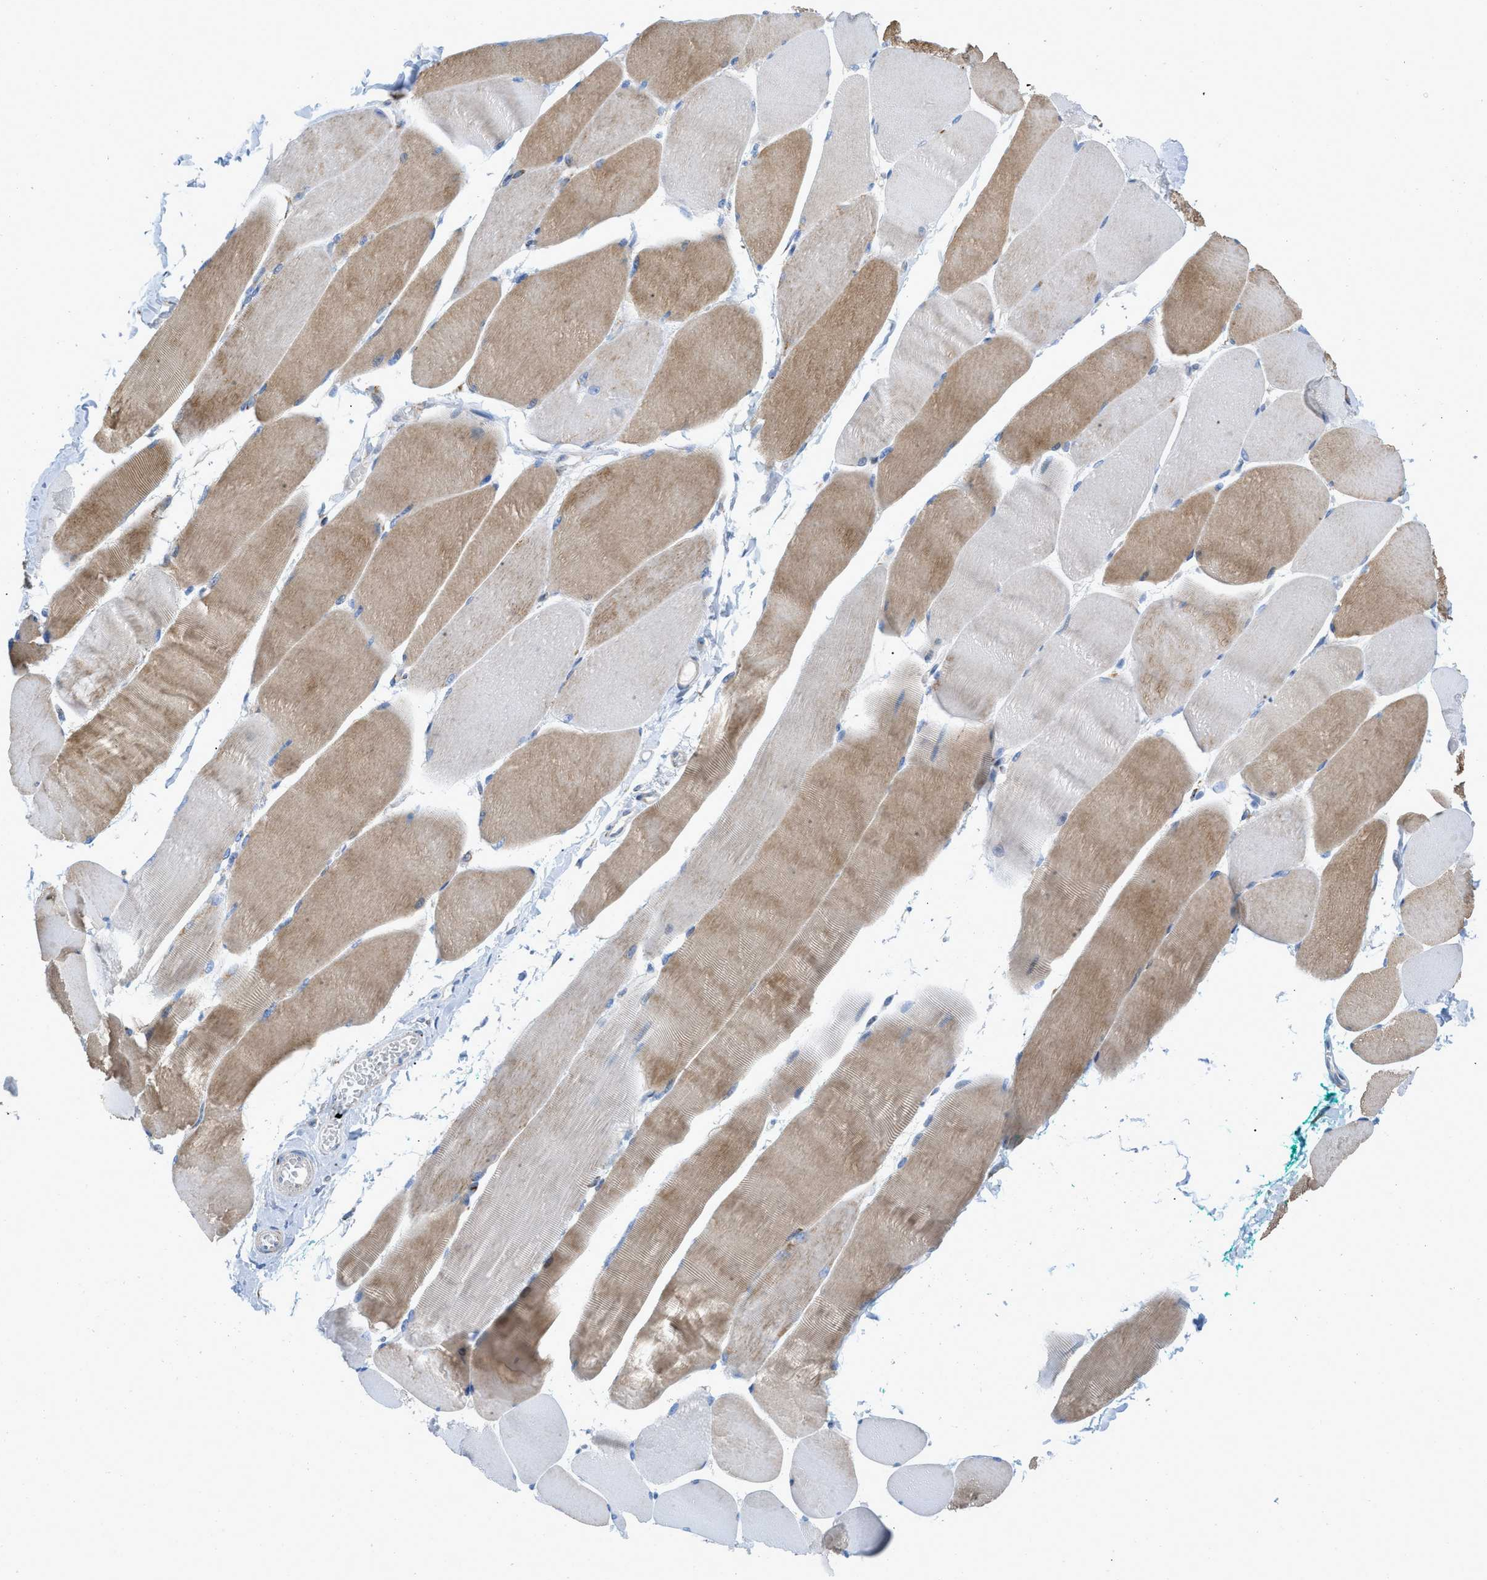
{"staining": {"intensity": "moderate", "quantity": "25%-75%", "location": "cytoplasmic/membranous"}, "tissue": "skeletal muscle", "cell_type": "Myocytes", "image_type": "normal", "snomed": [{"axis": "morphology", "description": "Normal tissue, NOS"}, {"axis": "morphology", "description": "Squamous cell carcinoma, NOS"}, {"axis": "topography", "description": "Skeletal muscle"}], "caption": "Immunohistochemistry (IHC) staining of benign skeletal muscle, which reveals medium levels of moderate cytoplasmic/membranous expression in about 25%-75% of myocytes indicating moderate cytoplasmic/membranous protein expression. The staining was performed using DAB (3,3'-diaminobenzidine) (brown) for protein detection and nuclei were counterstained in hematoxylin (blue).", "gene": "RBBP9", "patient": {"sex": "male", "age": 51}}